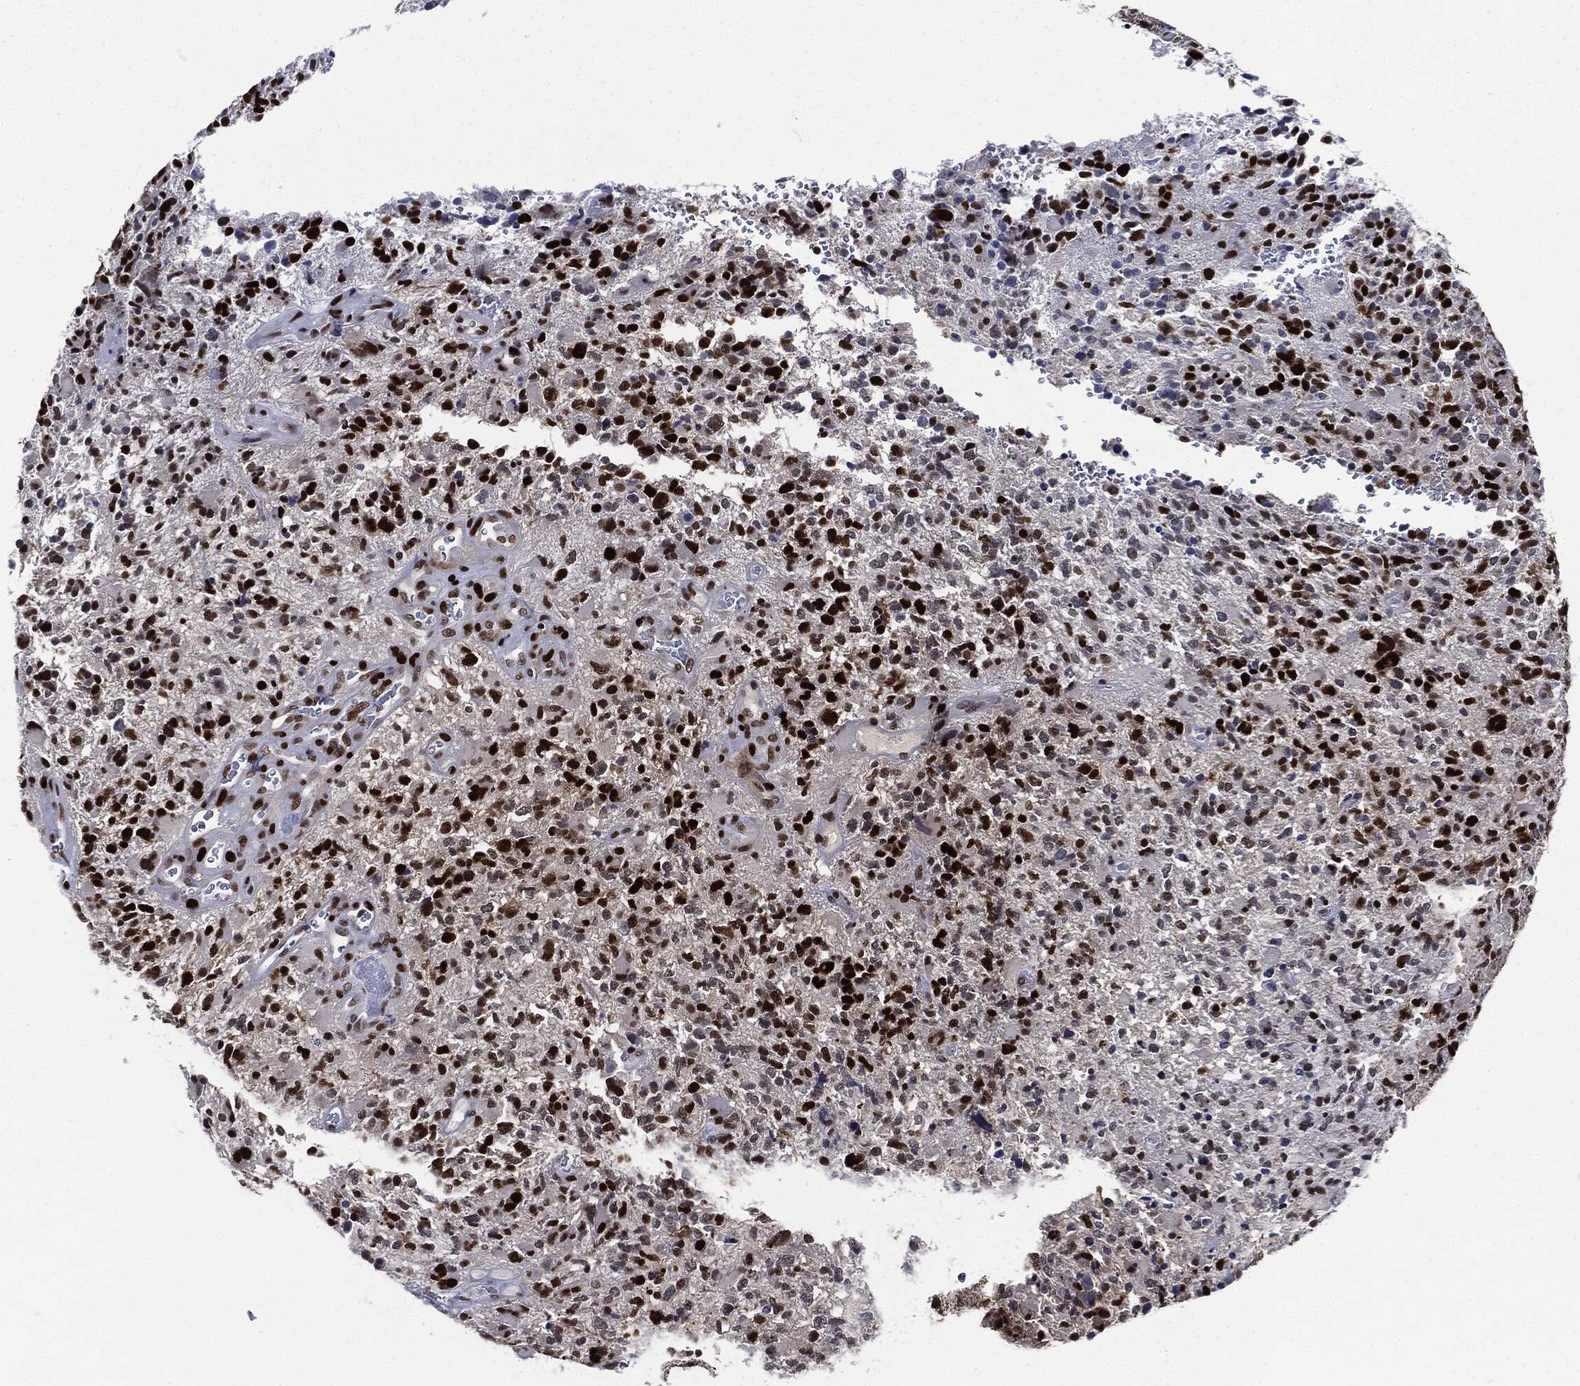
{"staining": {"intensity": "strong", "quantity": ">75%", "location": "nuclear"}, "tissue": "glioma", "cell_type": "Tumor cells", "image_type": "cancer", "snomed": [{"axis": "morphology", "description": "Glioma, malignant, High grade"}, {"axis": "topography", "description": "Brain"}], "caption": "Approximately >75% of tumor cells in human glioma reveal strong nuclear protein expression as visualized by brown immunohistochemical staining.", "gene": "PCNA", "patient": {"sex": "female", "age": 71}}